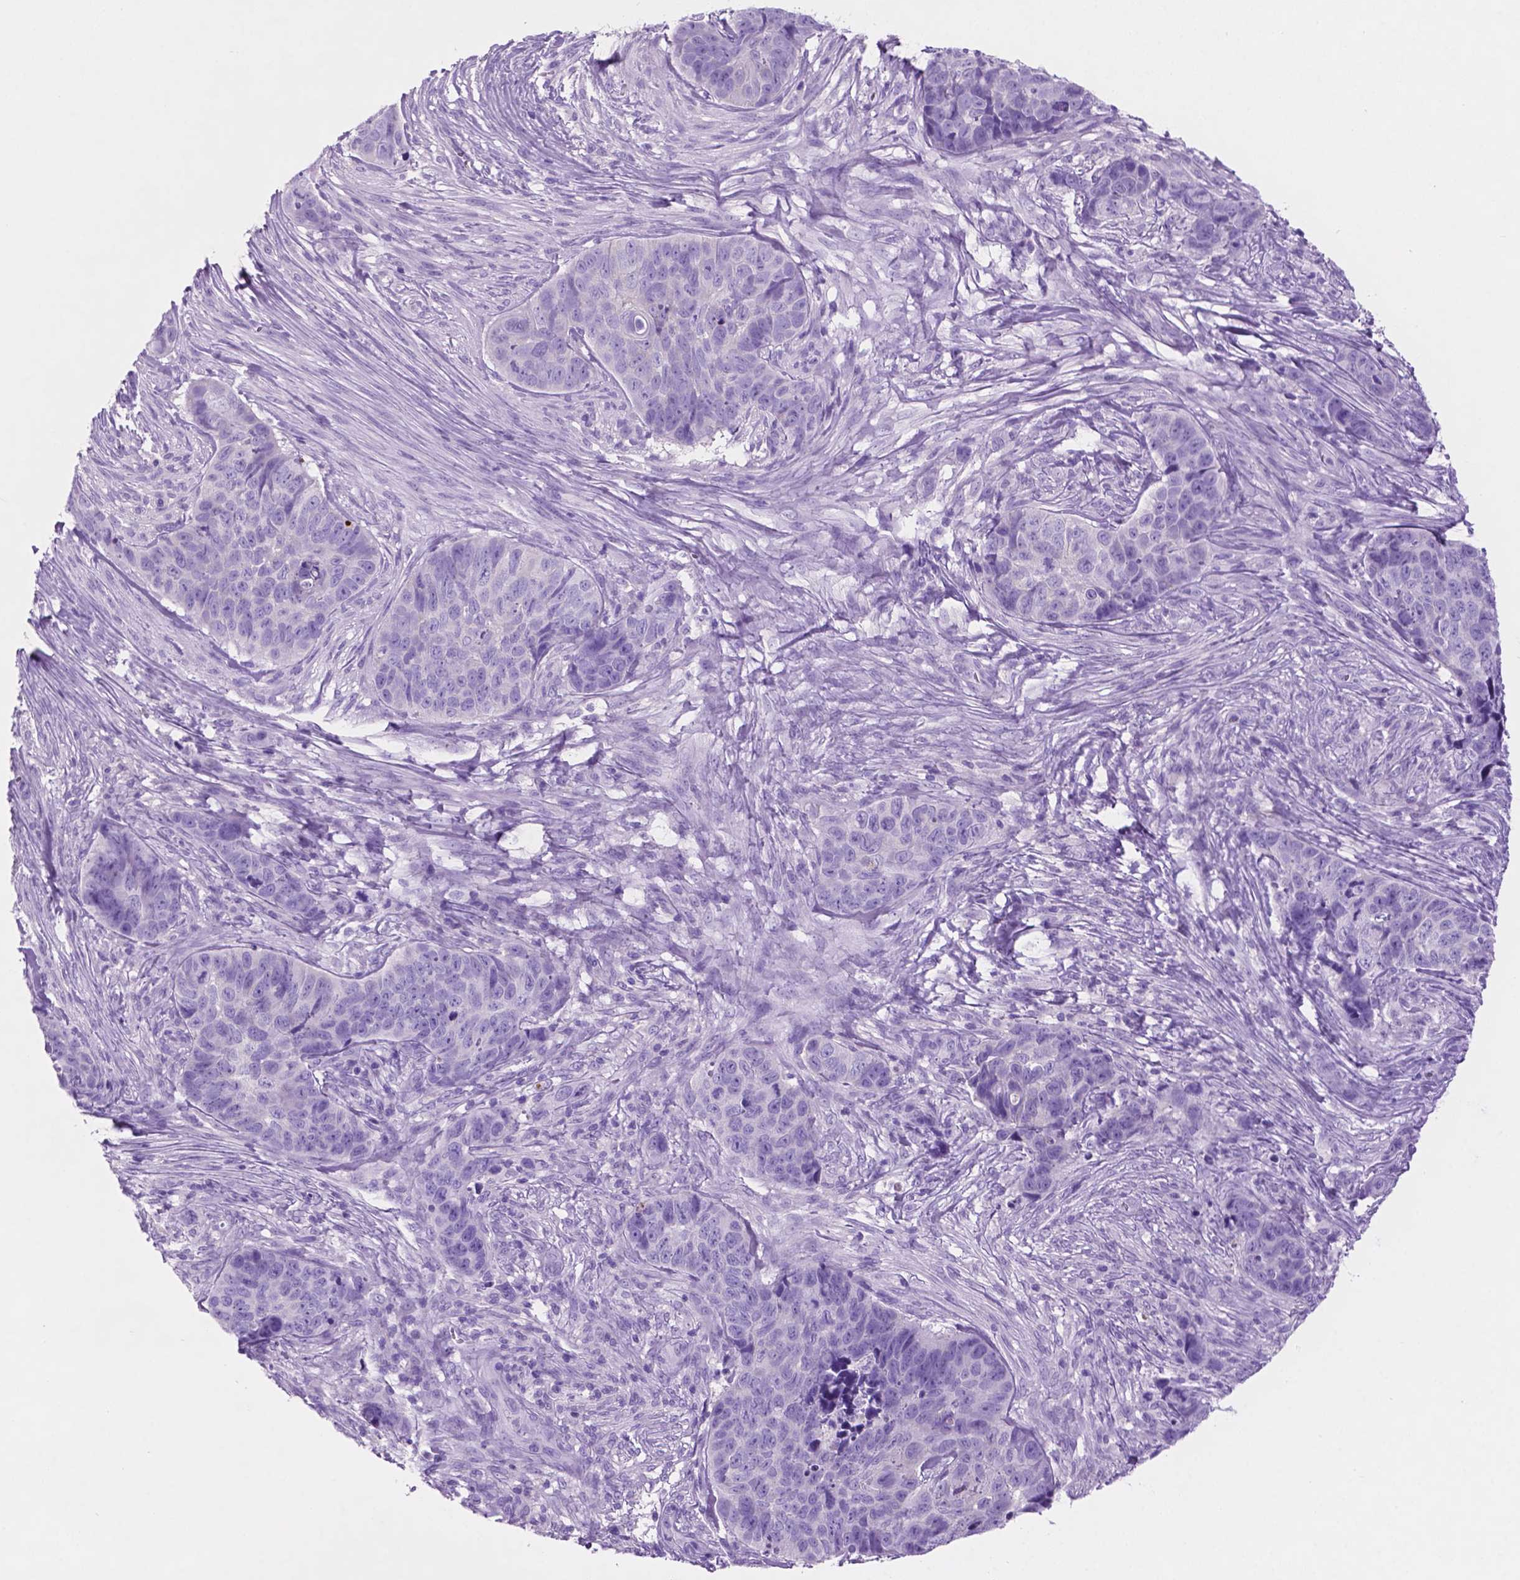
{"staining": {"intensity": "negative", "quantity": "none", "location": "none"}, "tissue": "skin cancer", "cell_type": "Tumor cells", "image_type": "cancer", "snomed": [{"axis": "morphology", "description": "Basal cell carcinoma"}, {"axis": "topography", "description": "Skin"}], "caption": "Human skin cancer (basal cell carcinoma) stained for a protein using IHC exhibits no expression in tumor cells.", "gene": "POU4F1", "patient": {"sex": "female", "age": 82}}